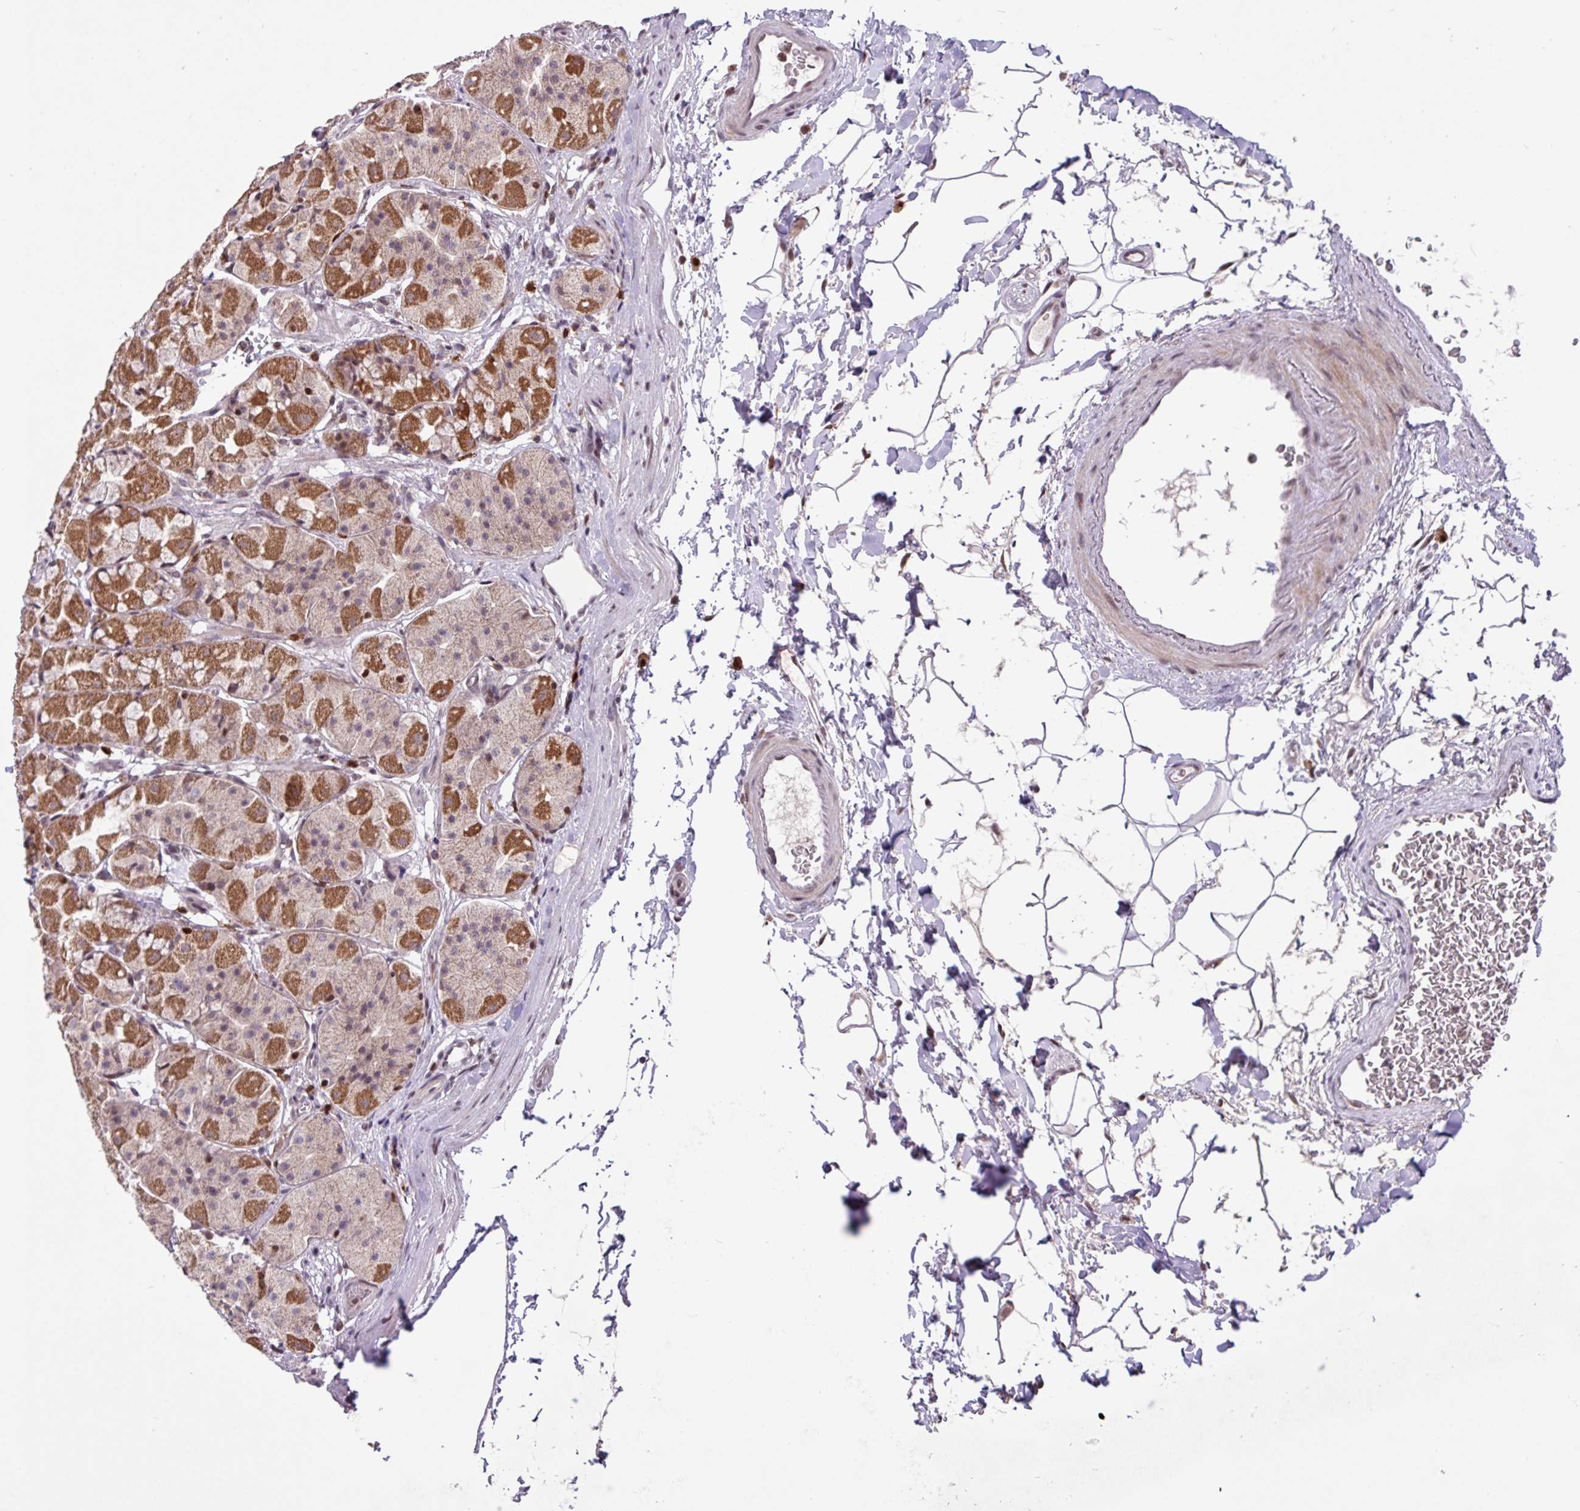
{"staining": {"intensity": "moderate", "quantity": ">75%", "location": "cytoplasmic/membranous,nuclear"}, "tissue": "stomach", "cell_type": "Glandular cells", "image_type": "normal", "snomed": [{"axis": "morphology", "description": "Normal tissue, NOS"}, {"axis": "topography", "description": "Stomach"}], "caption": "Benign stomach was stained to show a protein in brown. There is medium levels of moderate cytoplasmic/membranous,nuclear positivity in approximately >75% of glandular cells. Using DAB (brown) and hematoxylin (blue) stains, captured at high magnification using brightfield microscopy.", "gene": "BRD3", "patient": {"sex": "male", "age": 57}}